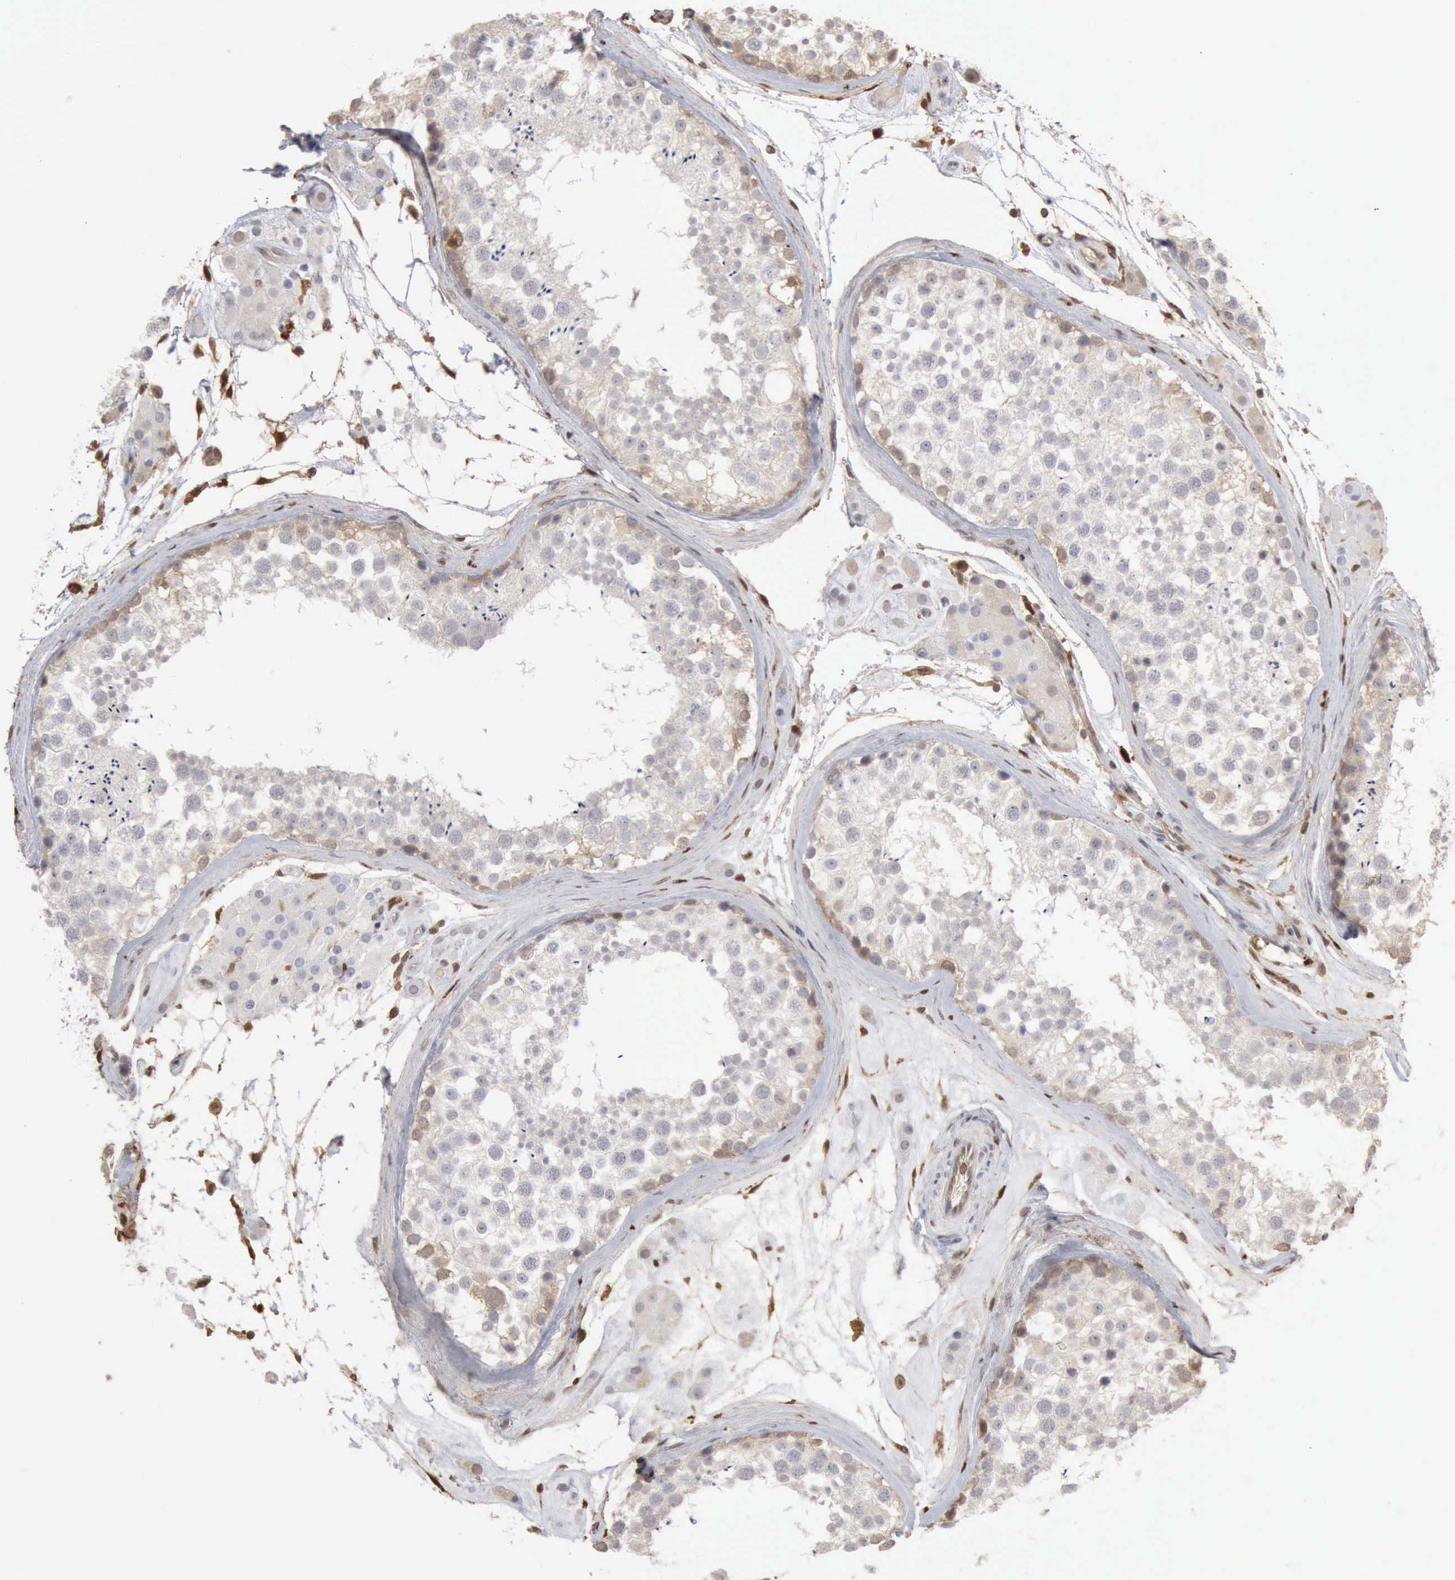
{"staining": {"intensity": "weak", "quantity": "<25%", "location": "nuclear"}, "tissue": "testis", "cell_type": "Cells in seminiferous ducts", "image_type": "normal", "snomed": [{"axis": "morphology", "description": "Normal tissue, NOS"}, {"axis": "topography", "description": "Testis"}], "caption": "DAB (3,3'-diaminobenzidine) immunohistochemical staining of normal human testis demonstrates no significant expression in cells in seminiferous ducts.", "gene": "STAT1", "patient": {"sex": "male", "age": 46}}